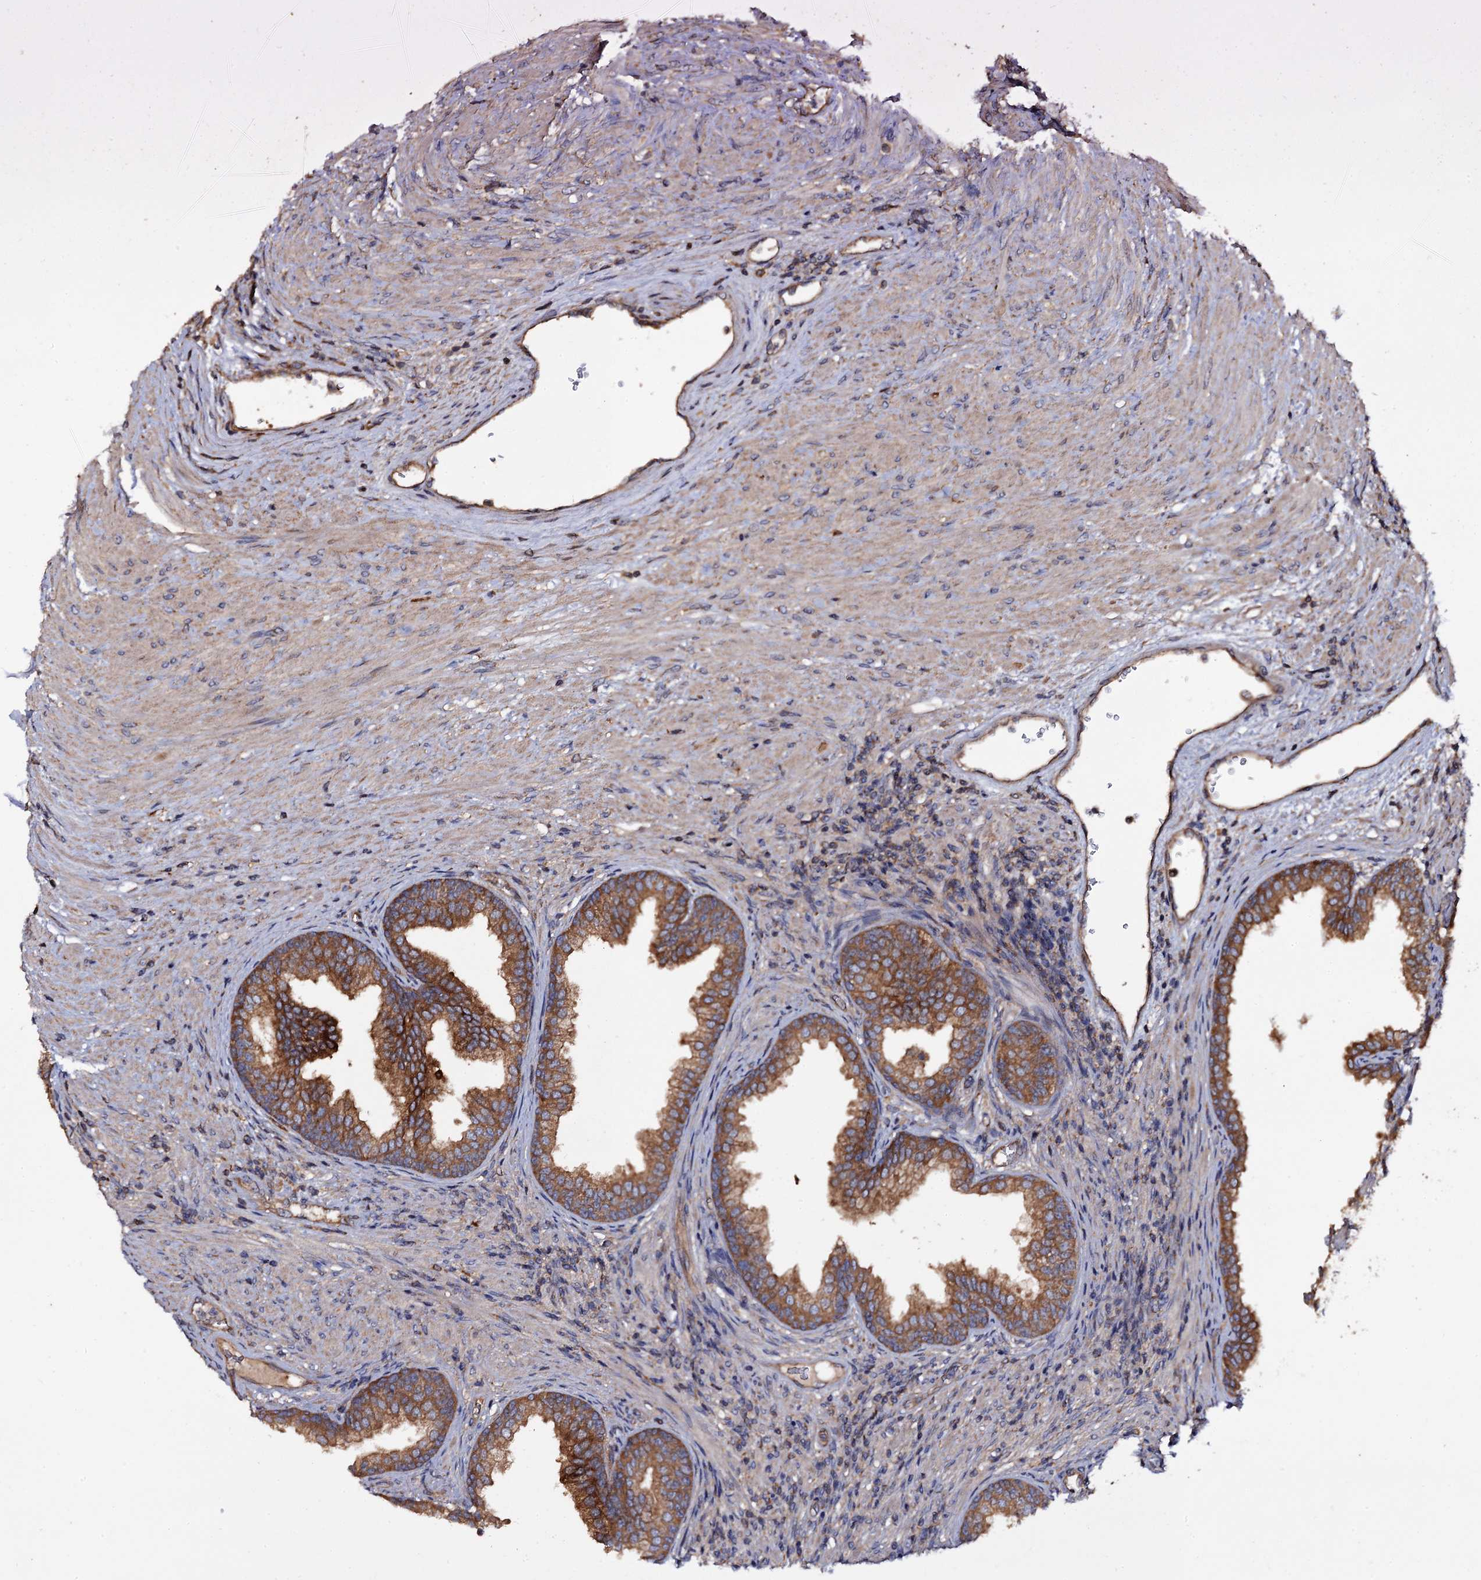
{"staining": {"intensity": "strong", "quantity": ">75%", "location": "cytoplasmic/membranous"}, "tissue": "prostate", "cell_type": "Glandular cells", "image_type": "normal", "snomed": [{"axis": "morphology", "description": "Normal tissue, NOS"}, {"axis": "topography", "description": "Prostate"}], "caption": "Protein staining displays strong cytoplasmic/membranous expression in approximately >75% of glandular cells in benign prostate. Nuclei are stained in blue.", "gene": "TTC23", "patient": {"sex": "male", "age": 76}}